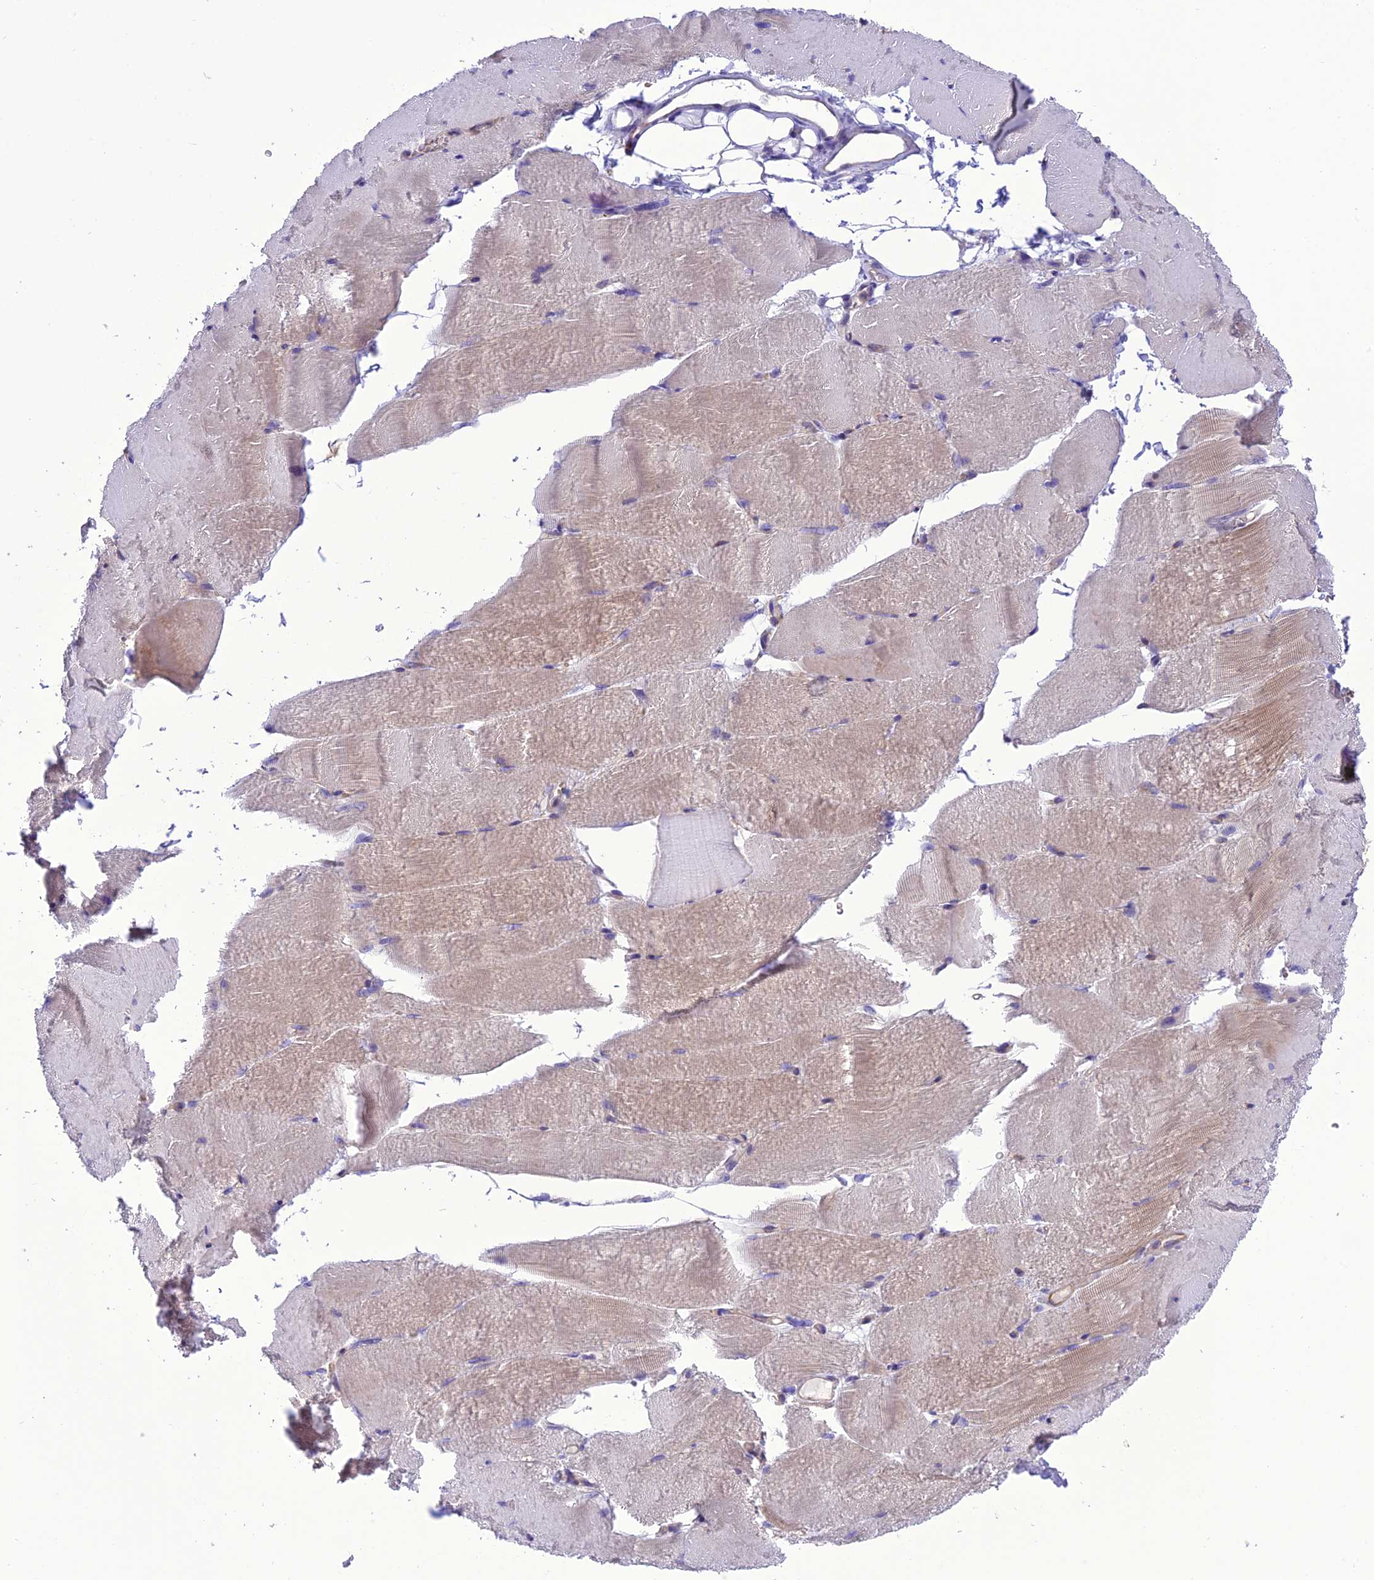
{"staining": {"intensity": "weak", "quantity": "25%-75%", "location": "cytoplasmic/membranous"}, "tissue": "skeletal muscle", "cell_type": "Myocytes", "image_type": "normal", "snomed": [{"axis": "morphology", "description": "Normal tissue, NOS"}, {"axis": "topography", "description": "Skeletal muscle"}, {"axis": "topography", "description": "Parathyroid gland"}], "caption": "High-magnification brightfield microscopy of benign skeletal muscle stained with DAB (brown) and counterstained with hematoxylin (blue). myocytes exhibit weak cytoplasmic/membranous expression is identified in about25%-75% of cells. The staining was performed using DAB (3,3'-diaminobenzidine) to visualize the protein expression in brown, while the nuclei were stained in blue with hematoxylin (Magnification: 20x).", "gene": "PPFIA3", "patient": {"sex": "female", "age": 37}}